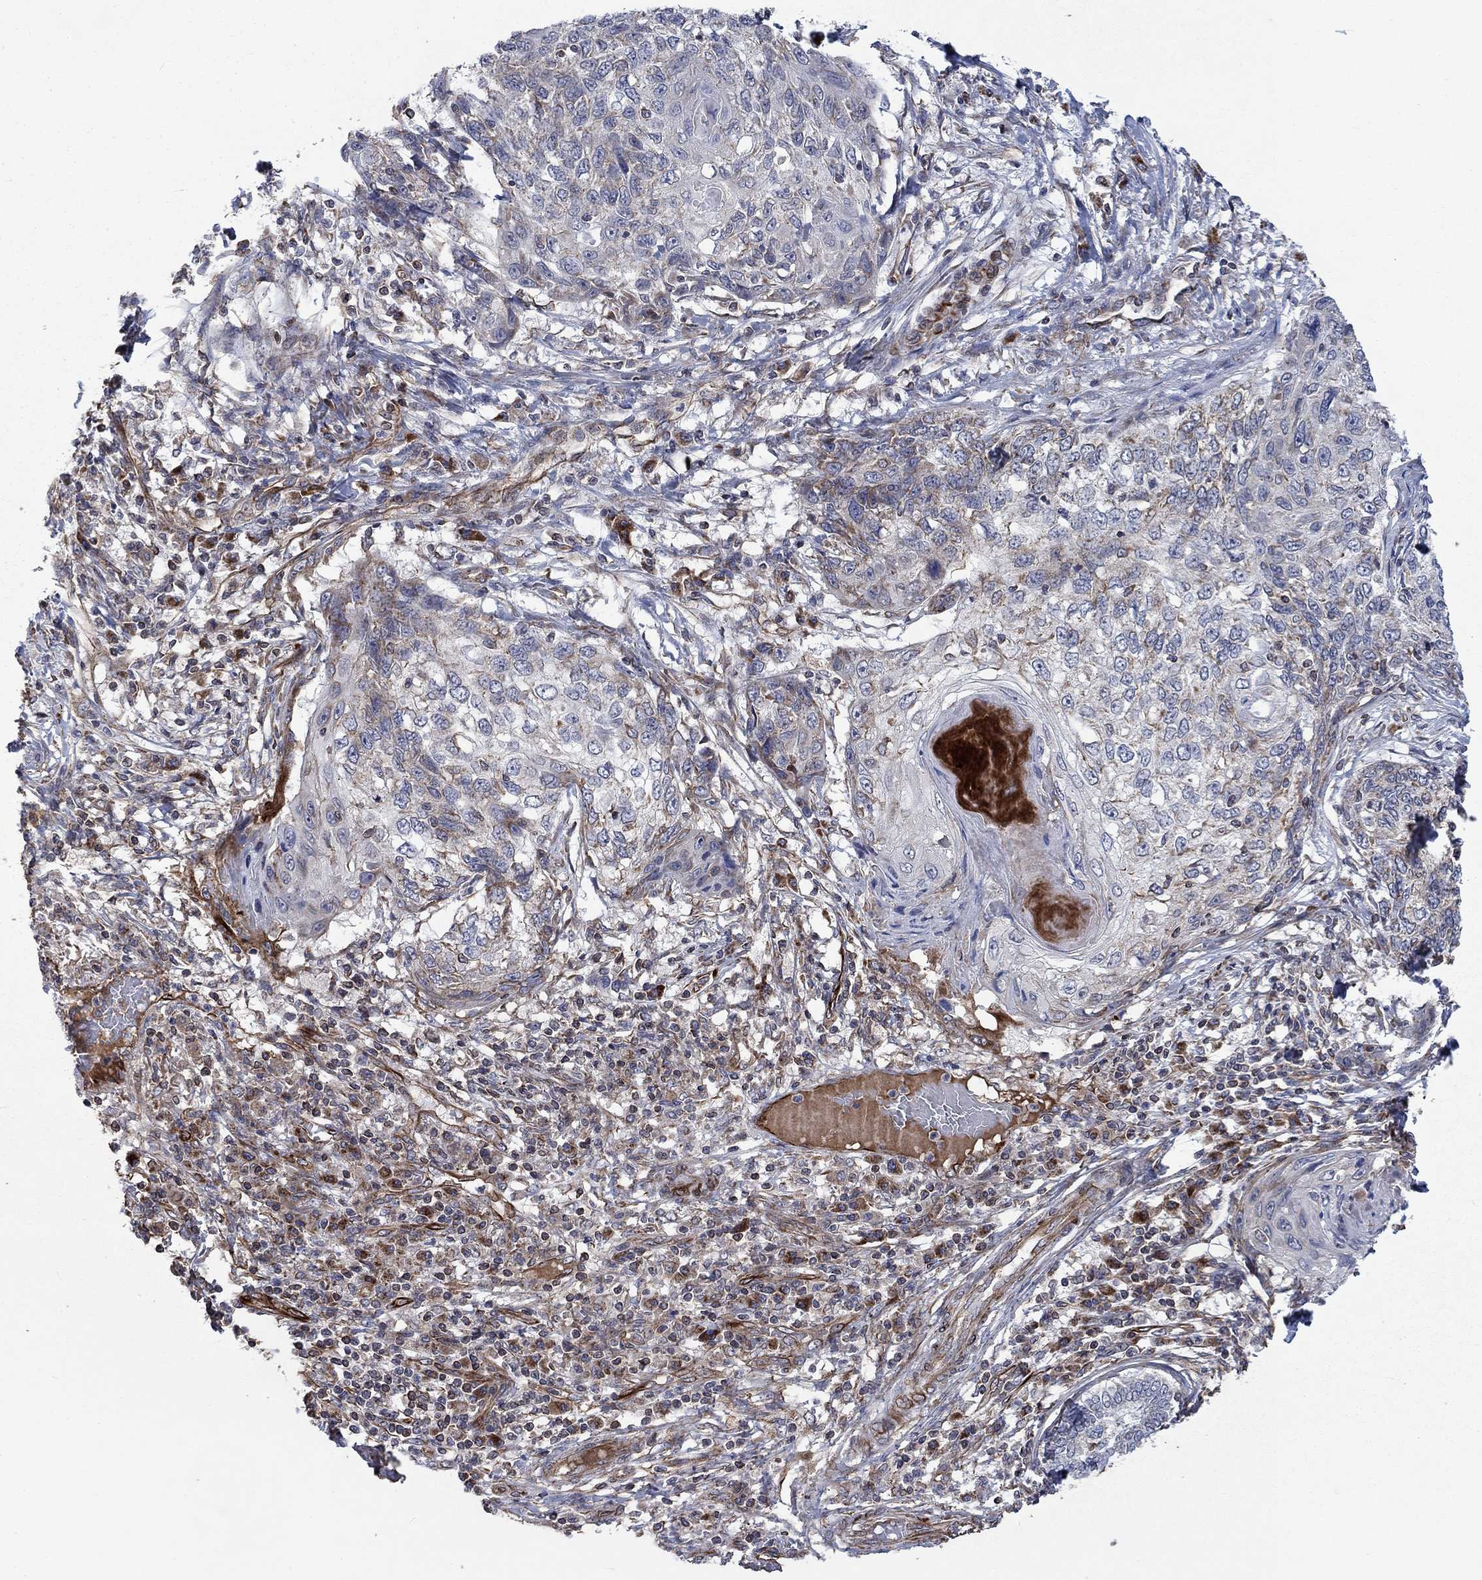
{"staining": {"intensity": "weak", "quantity": "<25%", "location": "cytoplasmic/membranous"}, "tissue": "skin cancer", "cell_type": "Tumor cells", "image_type": "cancer", "snomed": [{"axis": "morphology", "description": "Squamous cell carcinoma, NOS"}, {"axis": "topography", "description": "Skin"}], "caption": "A photomicrograph of human skin cancer is negative for staining in tumor cells. The staining was performed using DAB to visualize the protein expression in brown, while the nuclei were stained in blue with hematoxylin (Magnification: 20x).", "gene": "NDUFC1", "patient": {"sex": "male", "age": 92}}